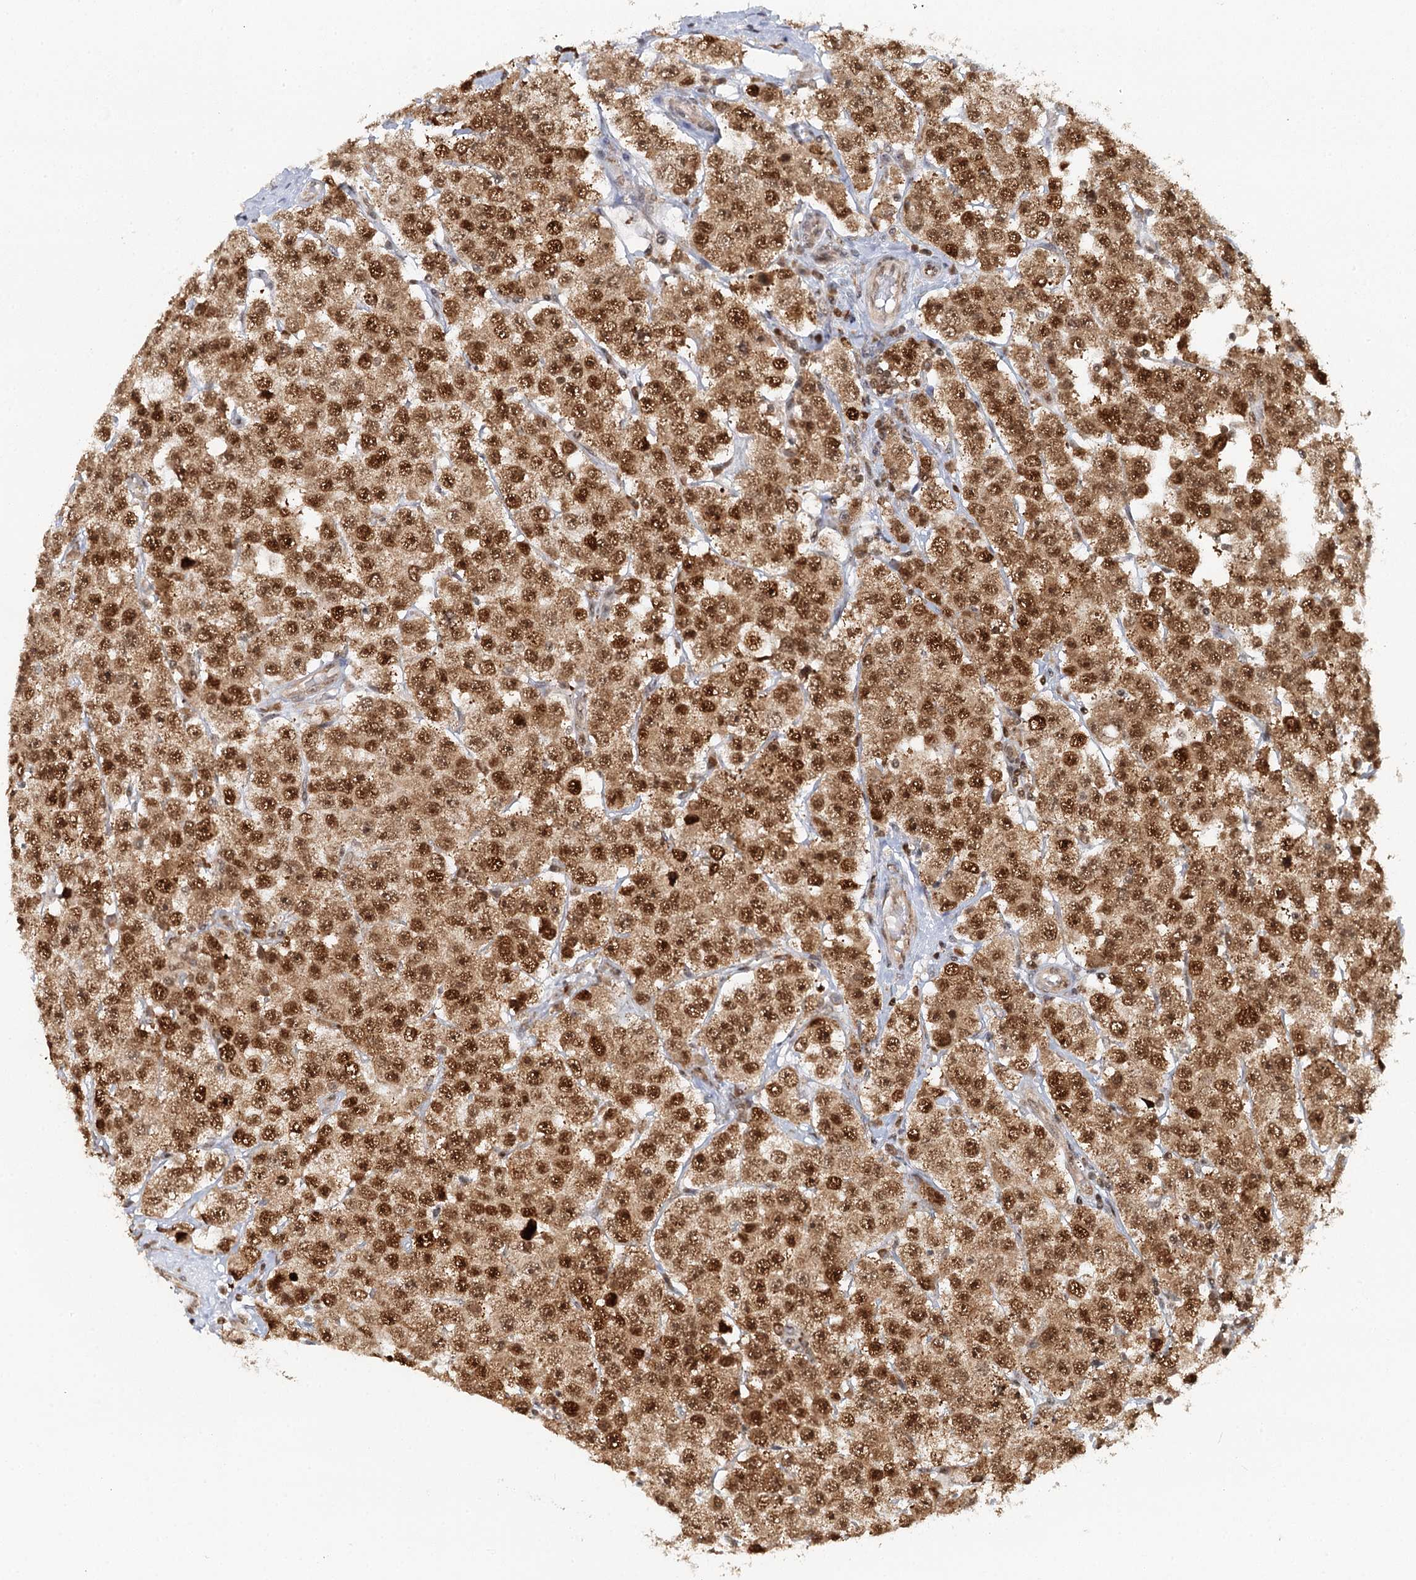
{"staining": {"intensity": "strong", "quantity": ">75%", "location": "cytoplasmic/membranous,nuclear"}, "tissue": "testis cancer", "cell_type": "Tumor cells", "image_type": "cancer", "snomed": [{"axis": "morphology", "description": "Seminoma, NOS"}, {"axis": "topography", "description": "Testis"}], "caption": "Immunohistochemistry histopathology image of testis cancer (seminoma) stained for a protein (brown), which demonstrates high levels of strong cytoplasmic/membranous and nuclear expression in about >75% of tumor cells.", "gene": "GPATCH11", "patient": {"sex": "male", "age": 28}}